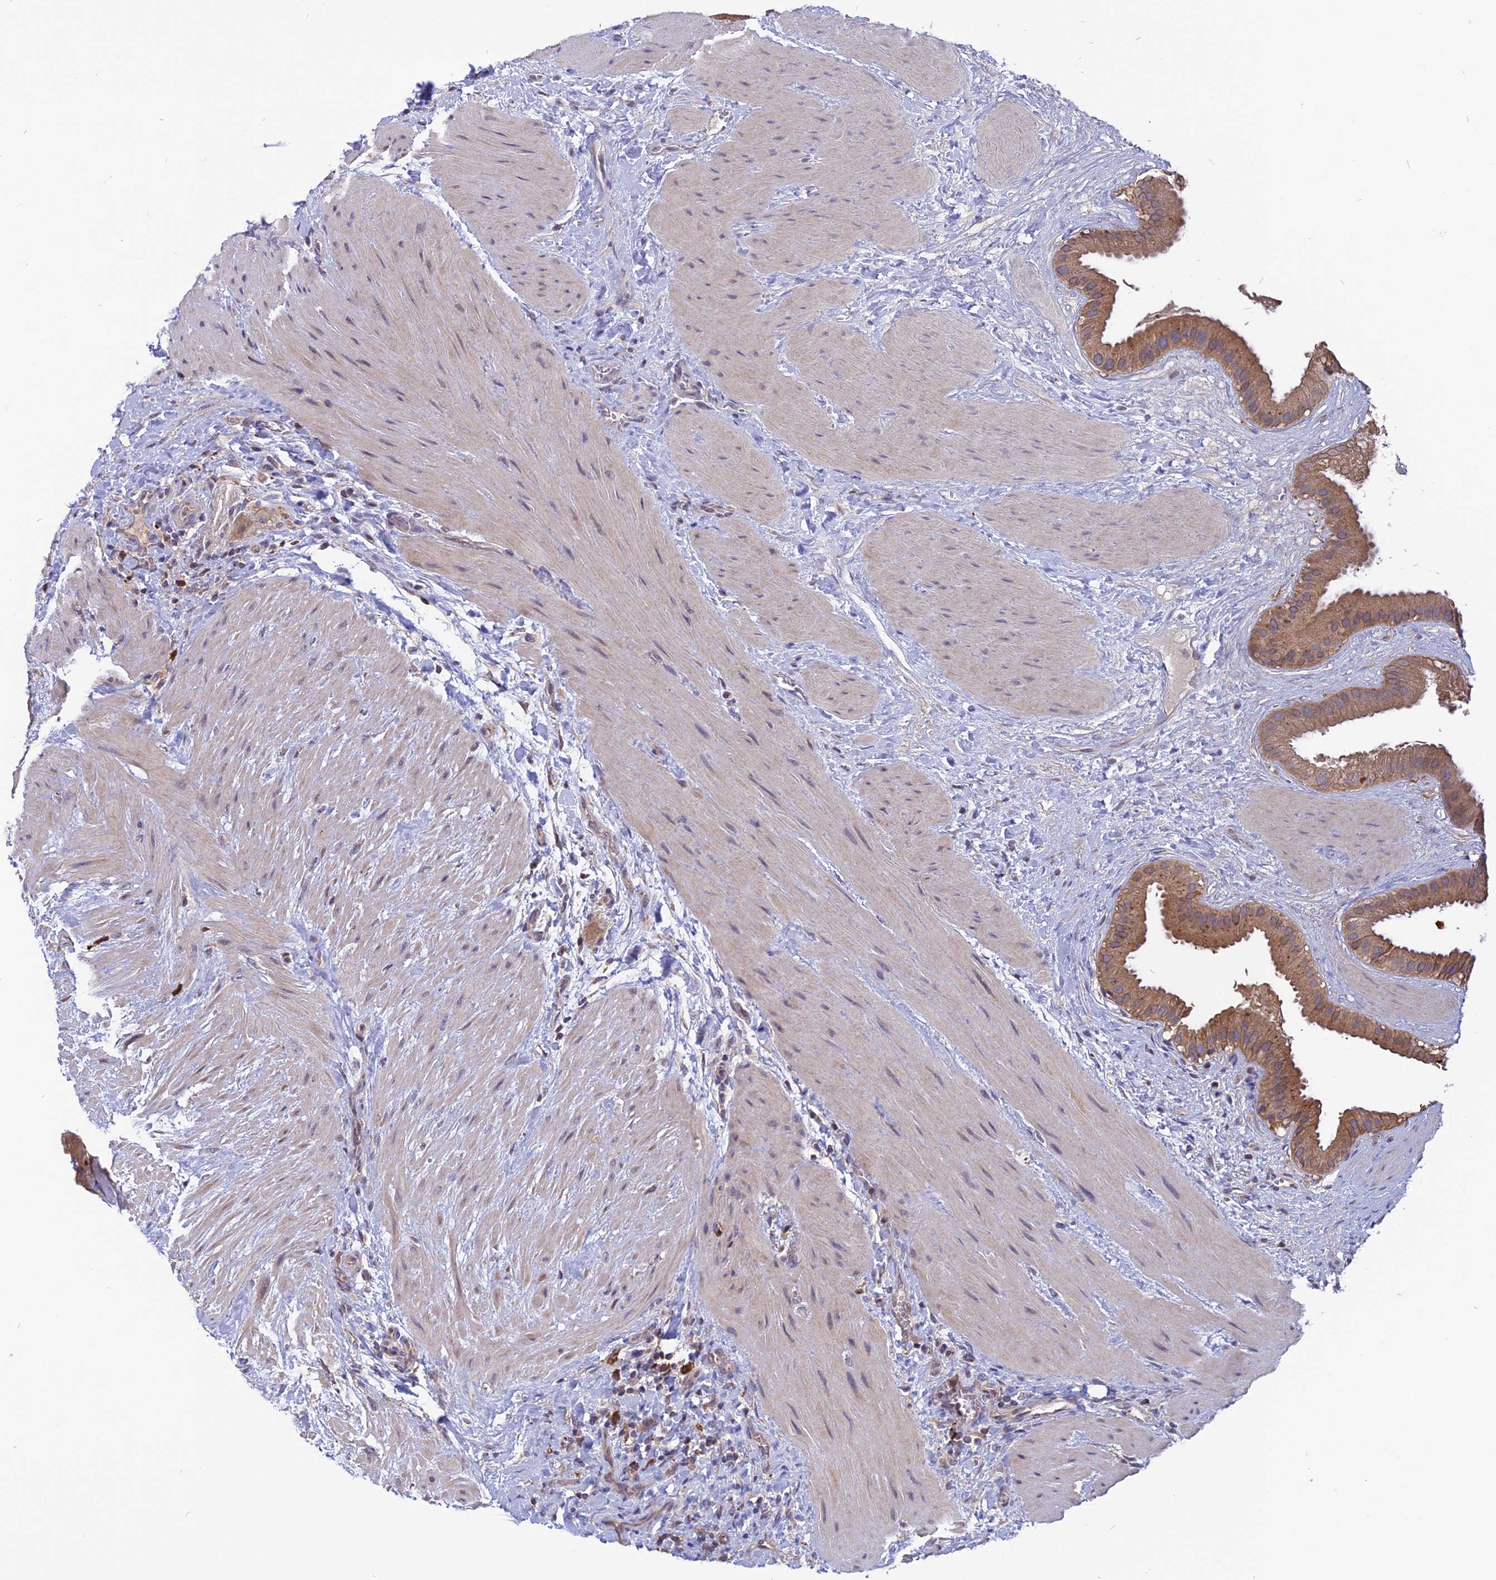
{"staining": {"intensity": "moderate", "quantity": ">75%", "location": "cytoplasmic/membranous"}, "tissue": "gallbladder", "cell_type": "Glandular cells", "image_type": "normal", "snomed": [{"axis": "morphology", "description": "Normal tissue, NOS"}, {"axis": "topography", "description": "Gallbladder"}], "caption": "Immunohistochemistry (DAB (3,3'-diaminobenzidine)) staining of unremarkable human gallbladder shows moderate cytoplasmic/membranous protein staining in about >75% of glandular cells. The protein of interest is stained brown, and the nuclei are stained in blue (DAB (3,3'-diaminobenzidine) IHC with brightfield microscopy, high magnification).", "gene": "CARMIL2", "patient": {"sex": "male", "age": 55}}